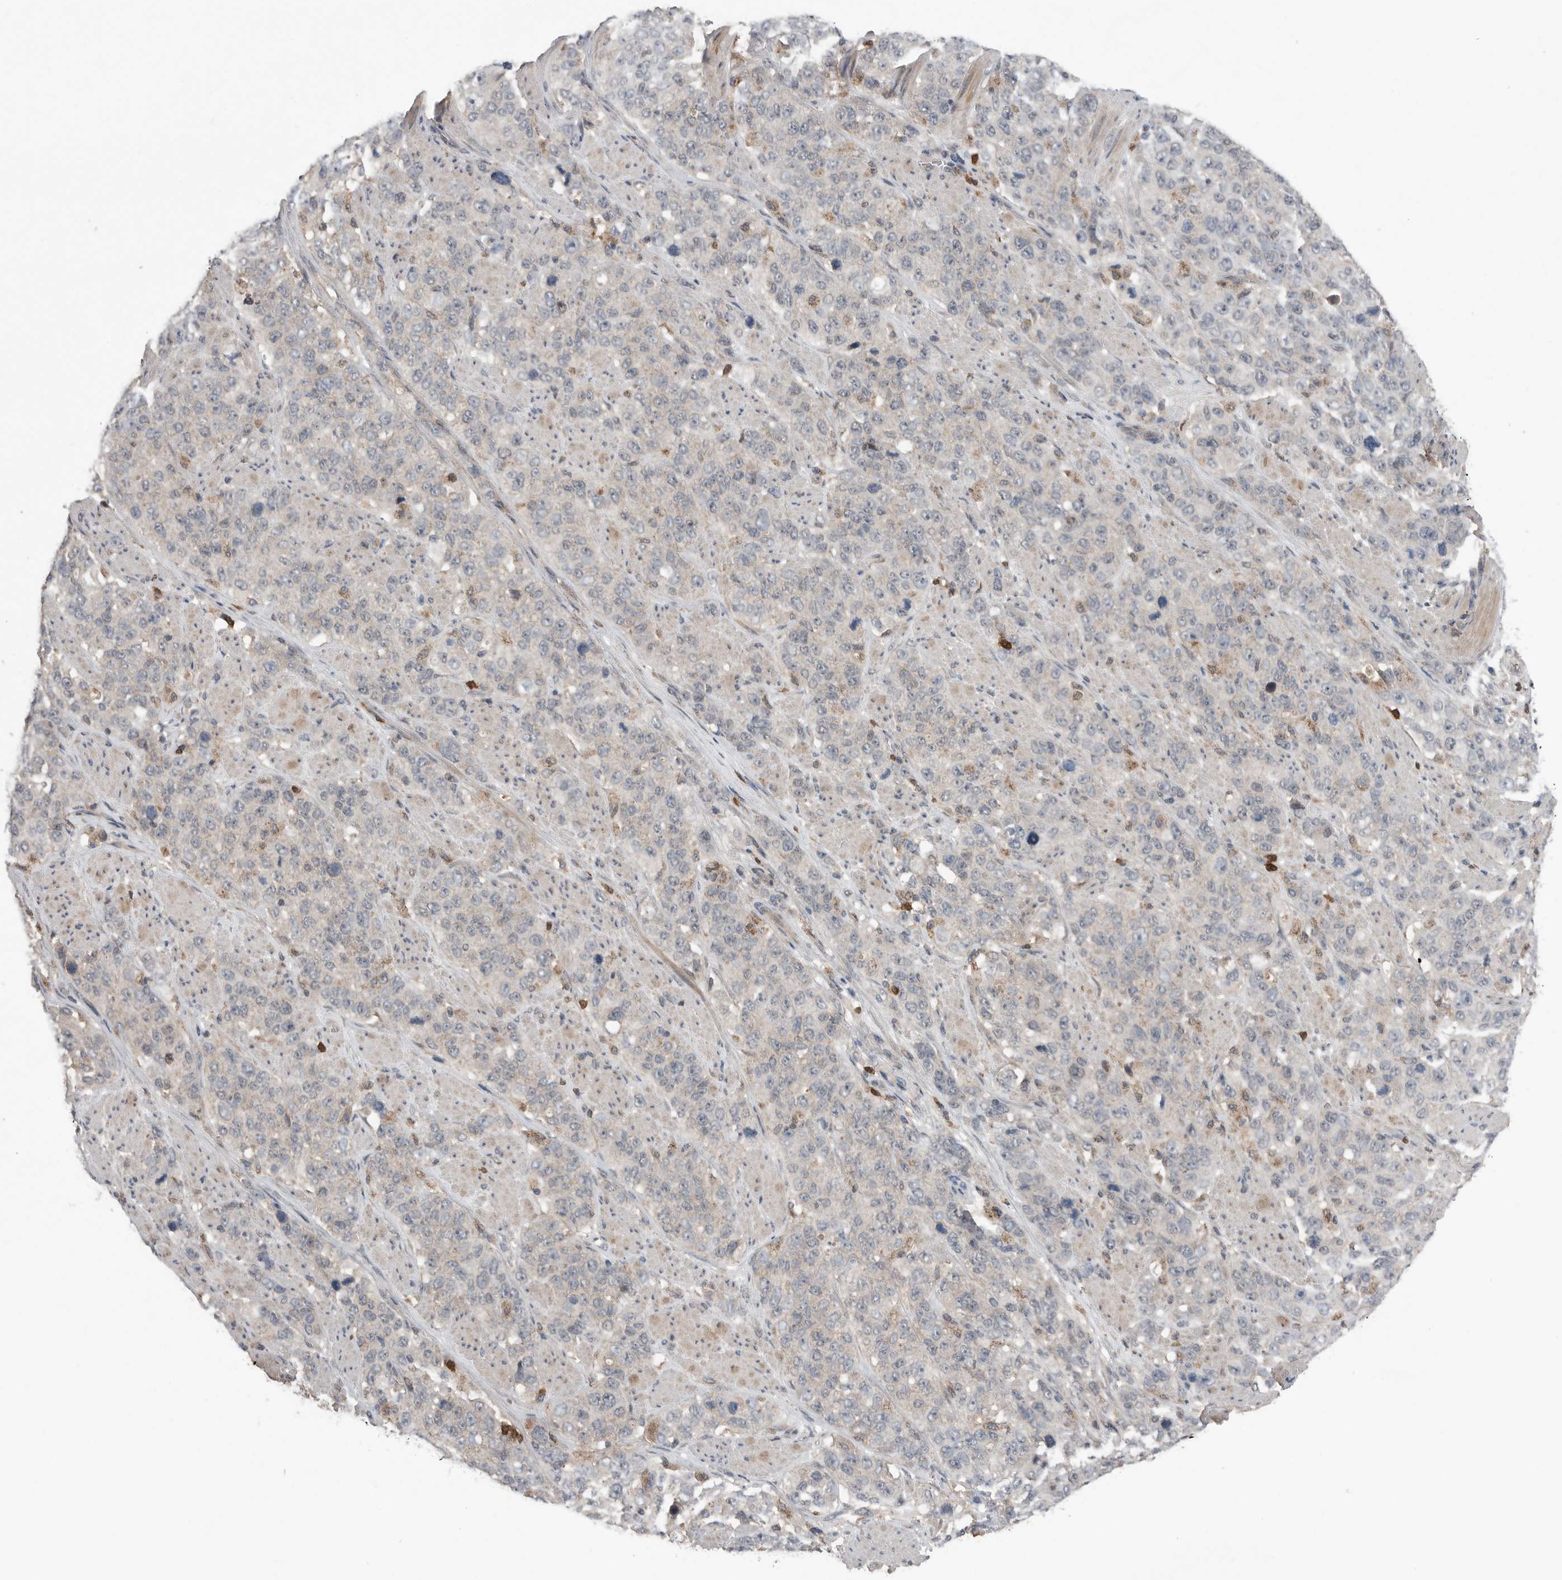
{"staining": {"intensity": "negative", "quantity": "none", "location": "none"}, "tissue": "stomach cancer", "cell_type": "Tumor cells", "image_type": "cancer", "snomed": [{"axis": "morphology", "description": "Adenocarcinoma, NOS"}, {"axis": "topography", "description": "Stomach"}], "caption": "There is no significant positivity in tumor cells of stomach cancer.", "gene": "SCP2", "patient": {"sex": "male", "age": 48}}